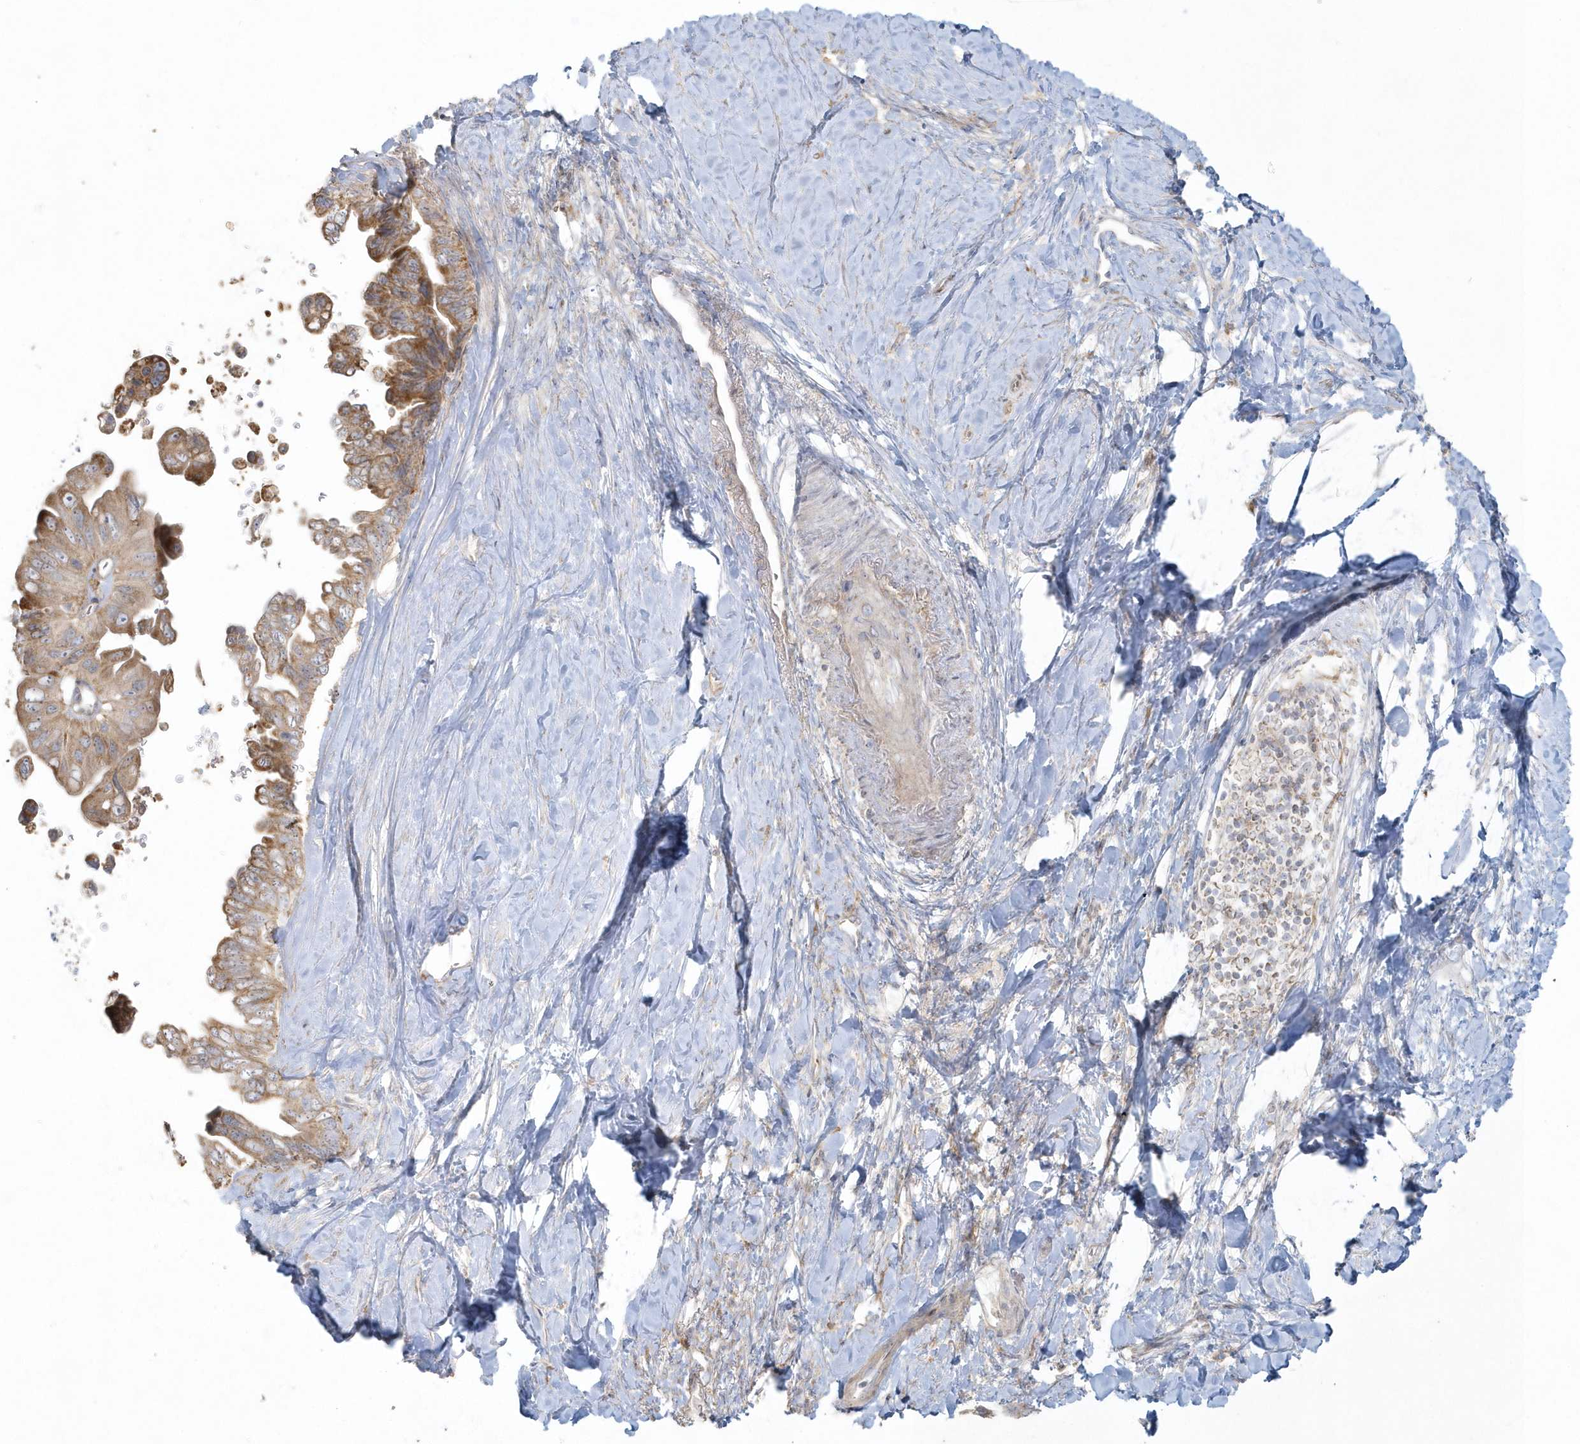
{"staining": {"intensity": "moderate", "quantity": ">75%", "location": "cytoplasmic/membranous"}, "tissue": "pancreatic cancer", "cell_type": "Tumor cells", "image_type": "cancer", "snomed": [{"axis": "morphology", "description": "Adenocarcinoma, NOS"}, {"axis": "topography", "description": "Pancreas"}], "caption": "Approximately >75% of tumor cells in human pancreatic adenocarcinoma demonstrate moderate cytoplasmic/membranous protein expression as visualized by brown immunohistochemical staining.", "gene": "BLTP3A", "patient": {"sex": "female", "age": 72}}